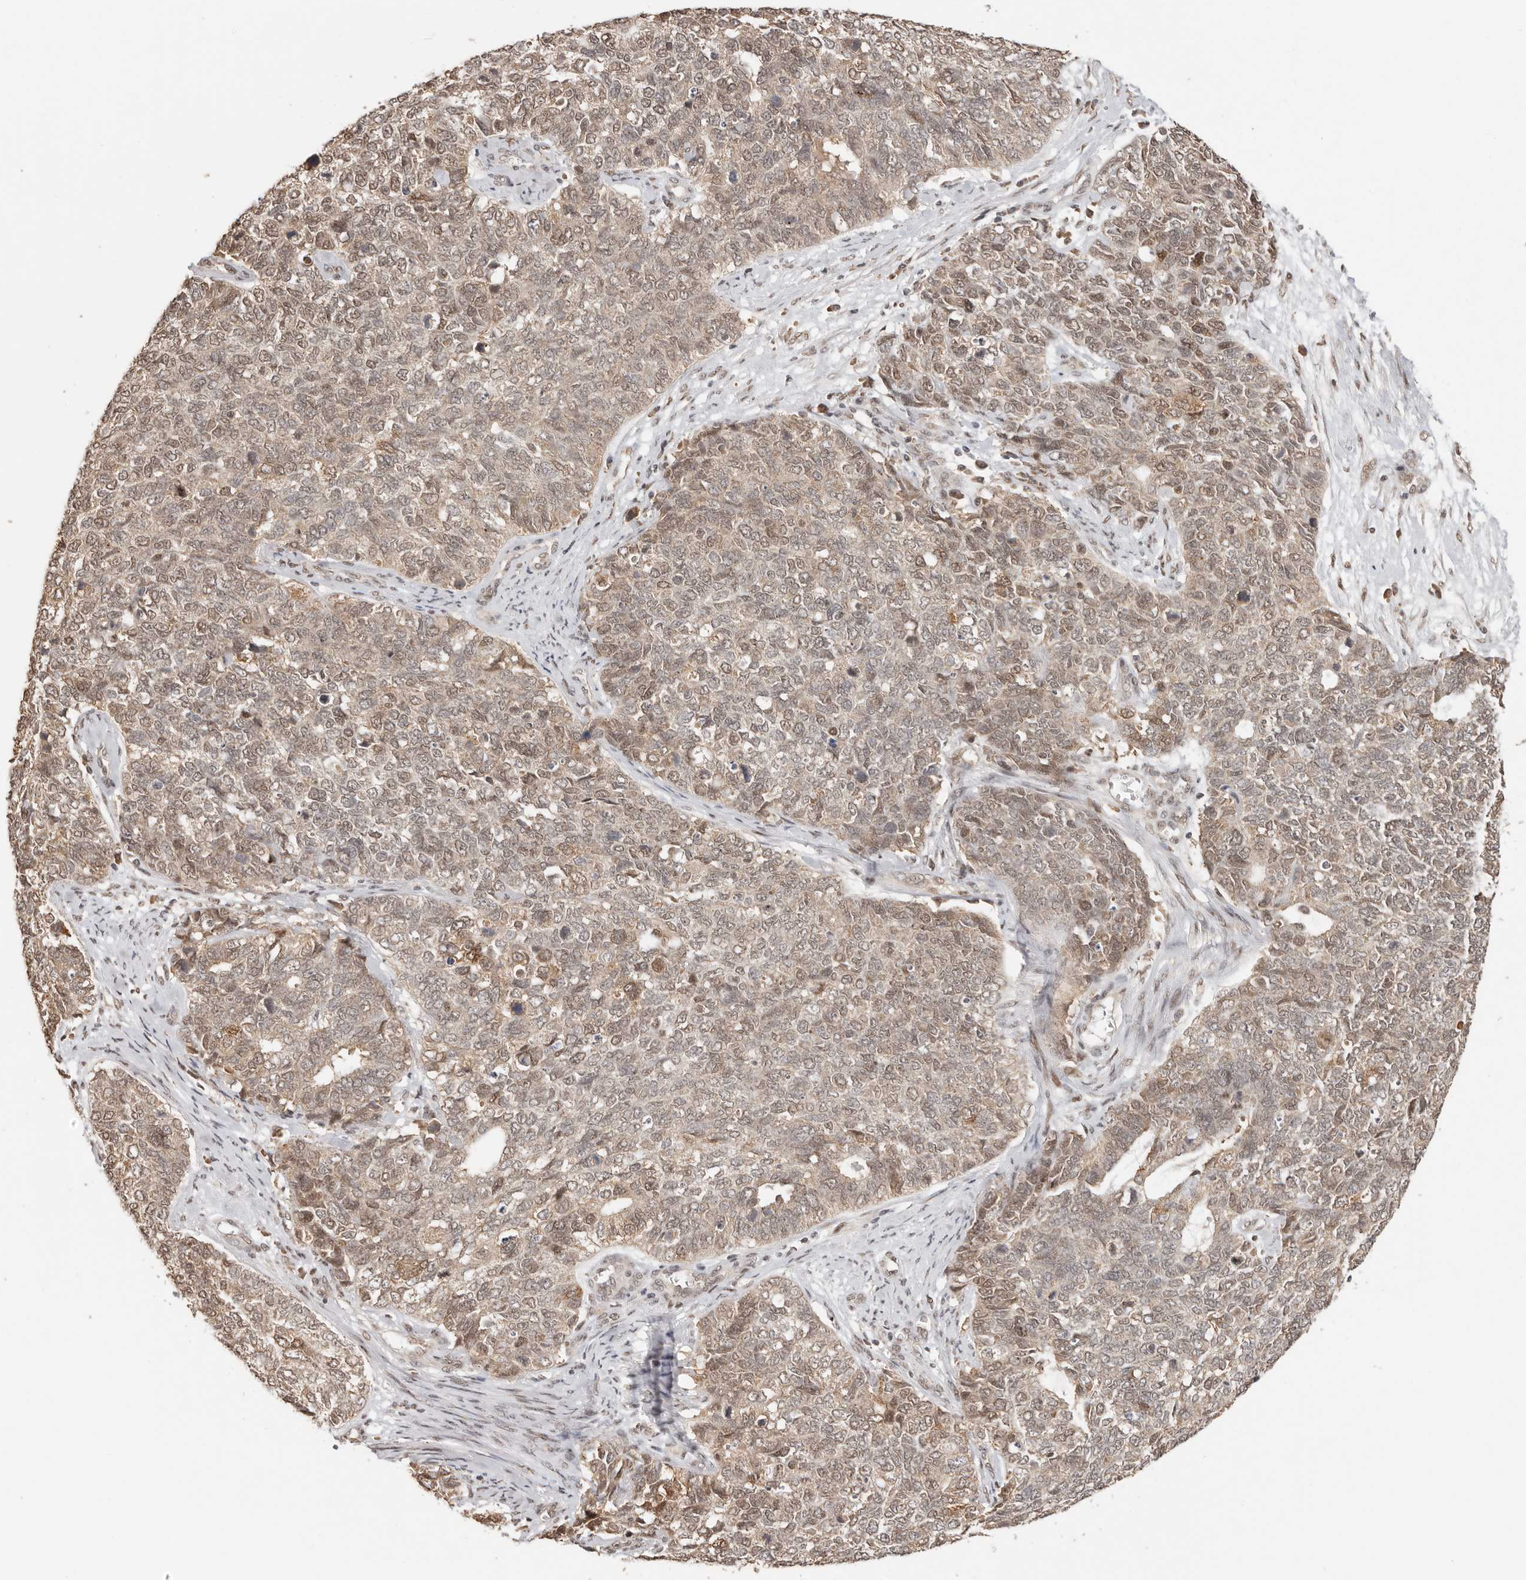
{"staining": {"intensity": "moderate", "quantity": ">75%", "location": "cytoplasmic/membranous,nuclear"}, "tissue": "cervical cancer", "cell_type": "Tumor cells", "image_type": "cancer", "snomed": [{"axis": "morphology", "description": "Squamous cell carcinoma, NOS"}, {"axis": "topography", "description": "Cervix"}], "caption": "Protein expression by immunohistochemistry (IHC) shows moderate cytoplasmic/membranous and nuclear staining in about >75% of tumor cells in squamous cell carcinoma (cervical). (DAB (3,3'-diaminobenzidine) IHC with brightfield microscopy, high magnification).", "gene": "SEC14L1", "patient": {"sex": "female", "age": 63}}